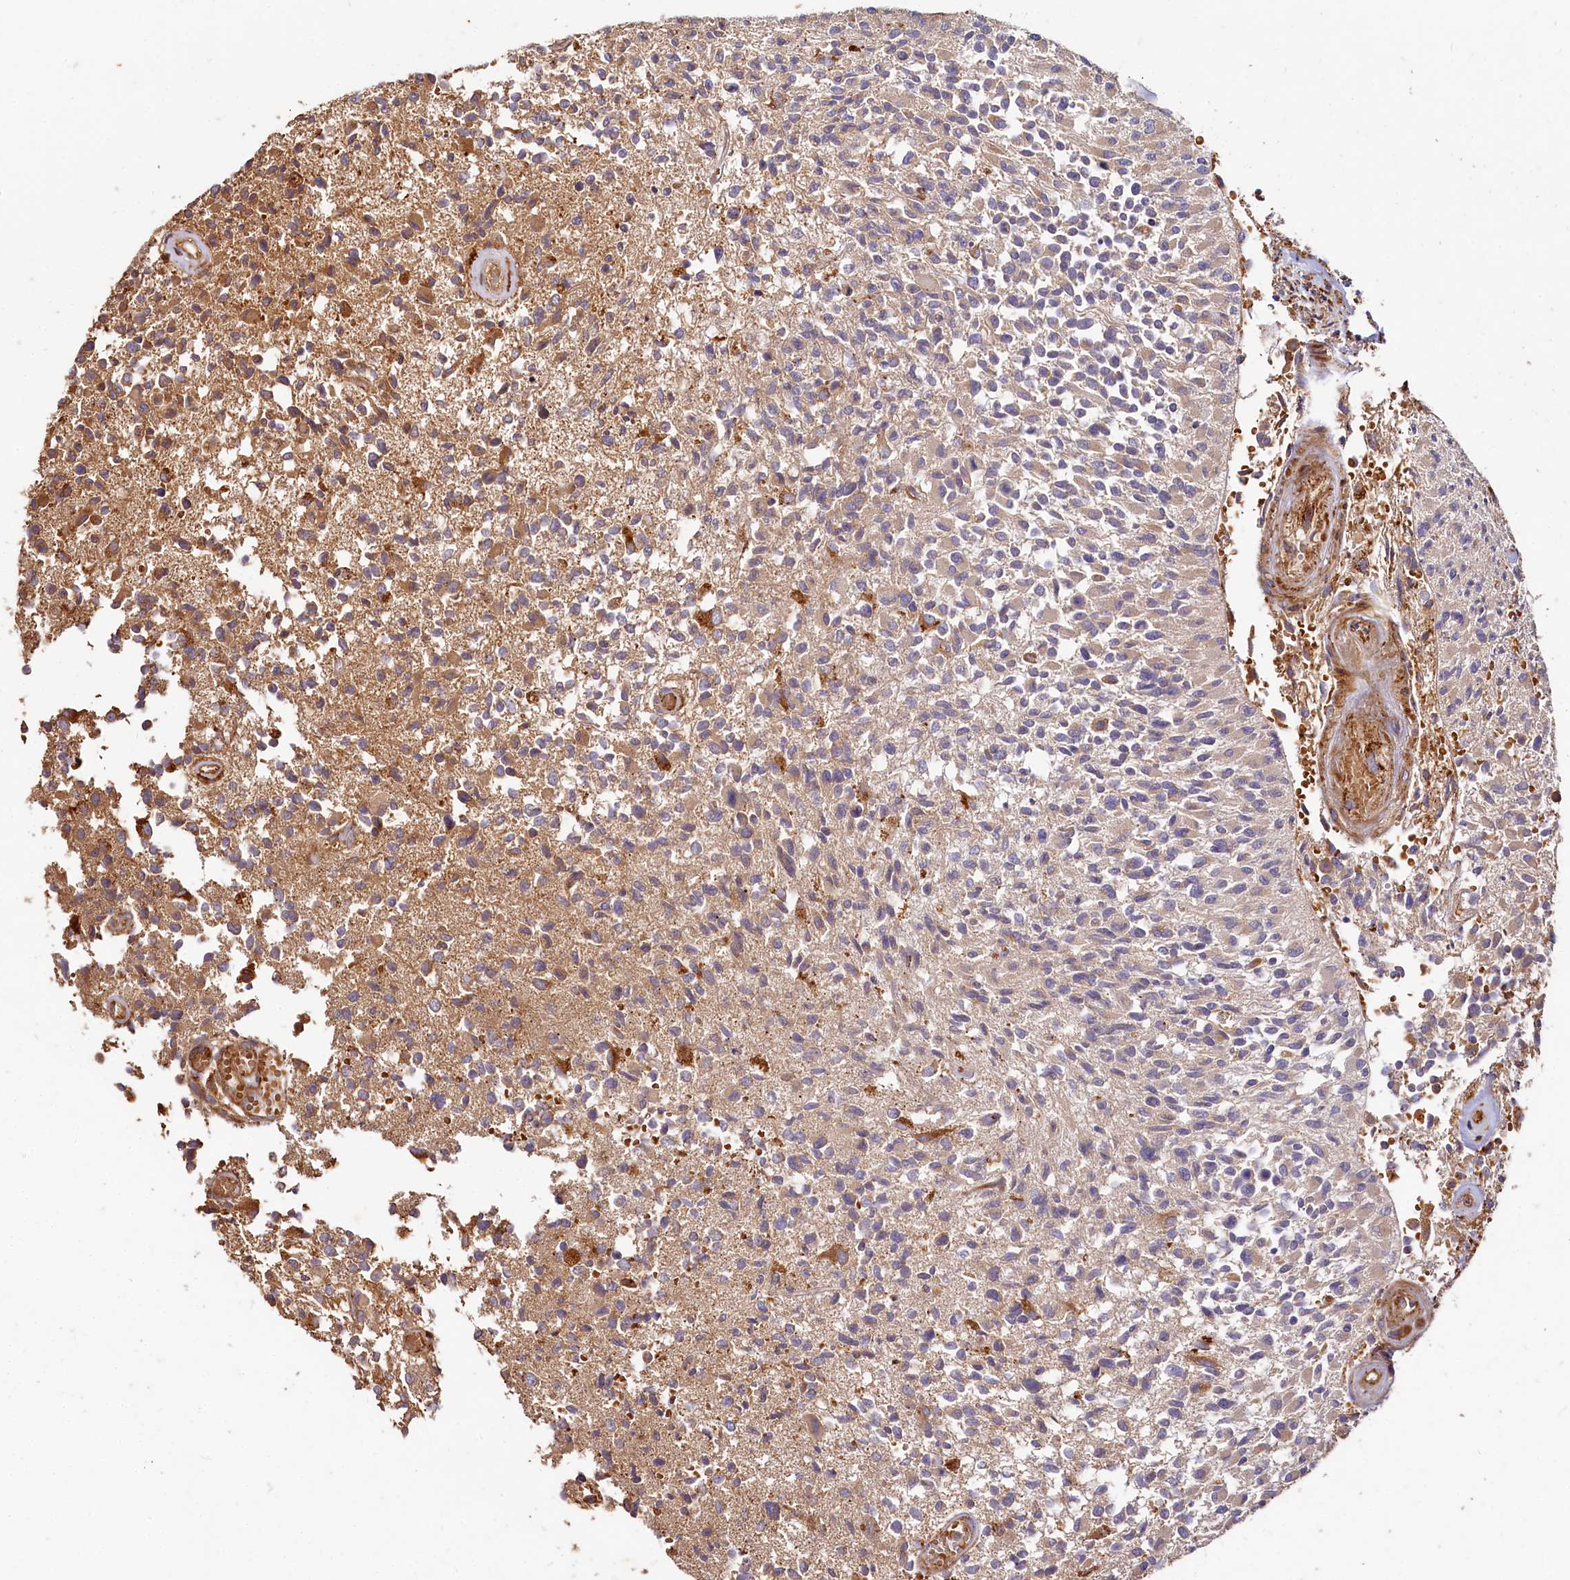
{"staining": {"intensity": "moderate", "quantity": "25%-75%", "location": "cytoplasmic/membranous"}, "tissue": "glioma", "cell_type": "Tumor cells", "image_type": "cancer", "snomed": [{"axis": "morphology", "description": "Glioma, malignant, High grade"}, {"axis": "morphology", "description": "Glioblastoma, NOS"}, {"axis": "topography", "description": "Brain"}], "caption": "Immunohistochemistry of glioblastoma shows medium levels of moderate cytoplasmic/membranous positivity in about 25%-75% of tumor cells.", "gene": "WDR73", "patient": {"sex": "male", "age": 60}}